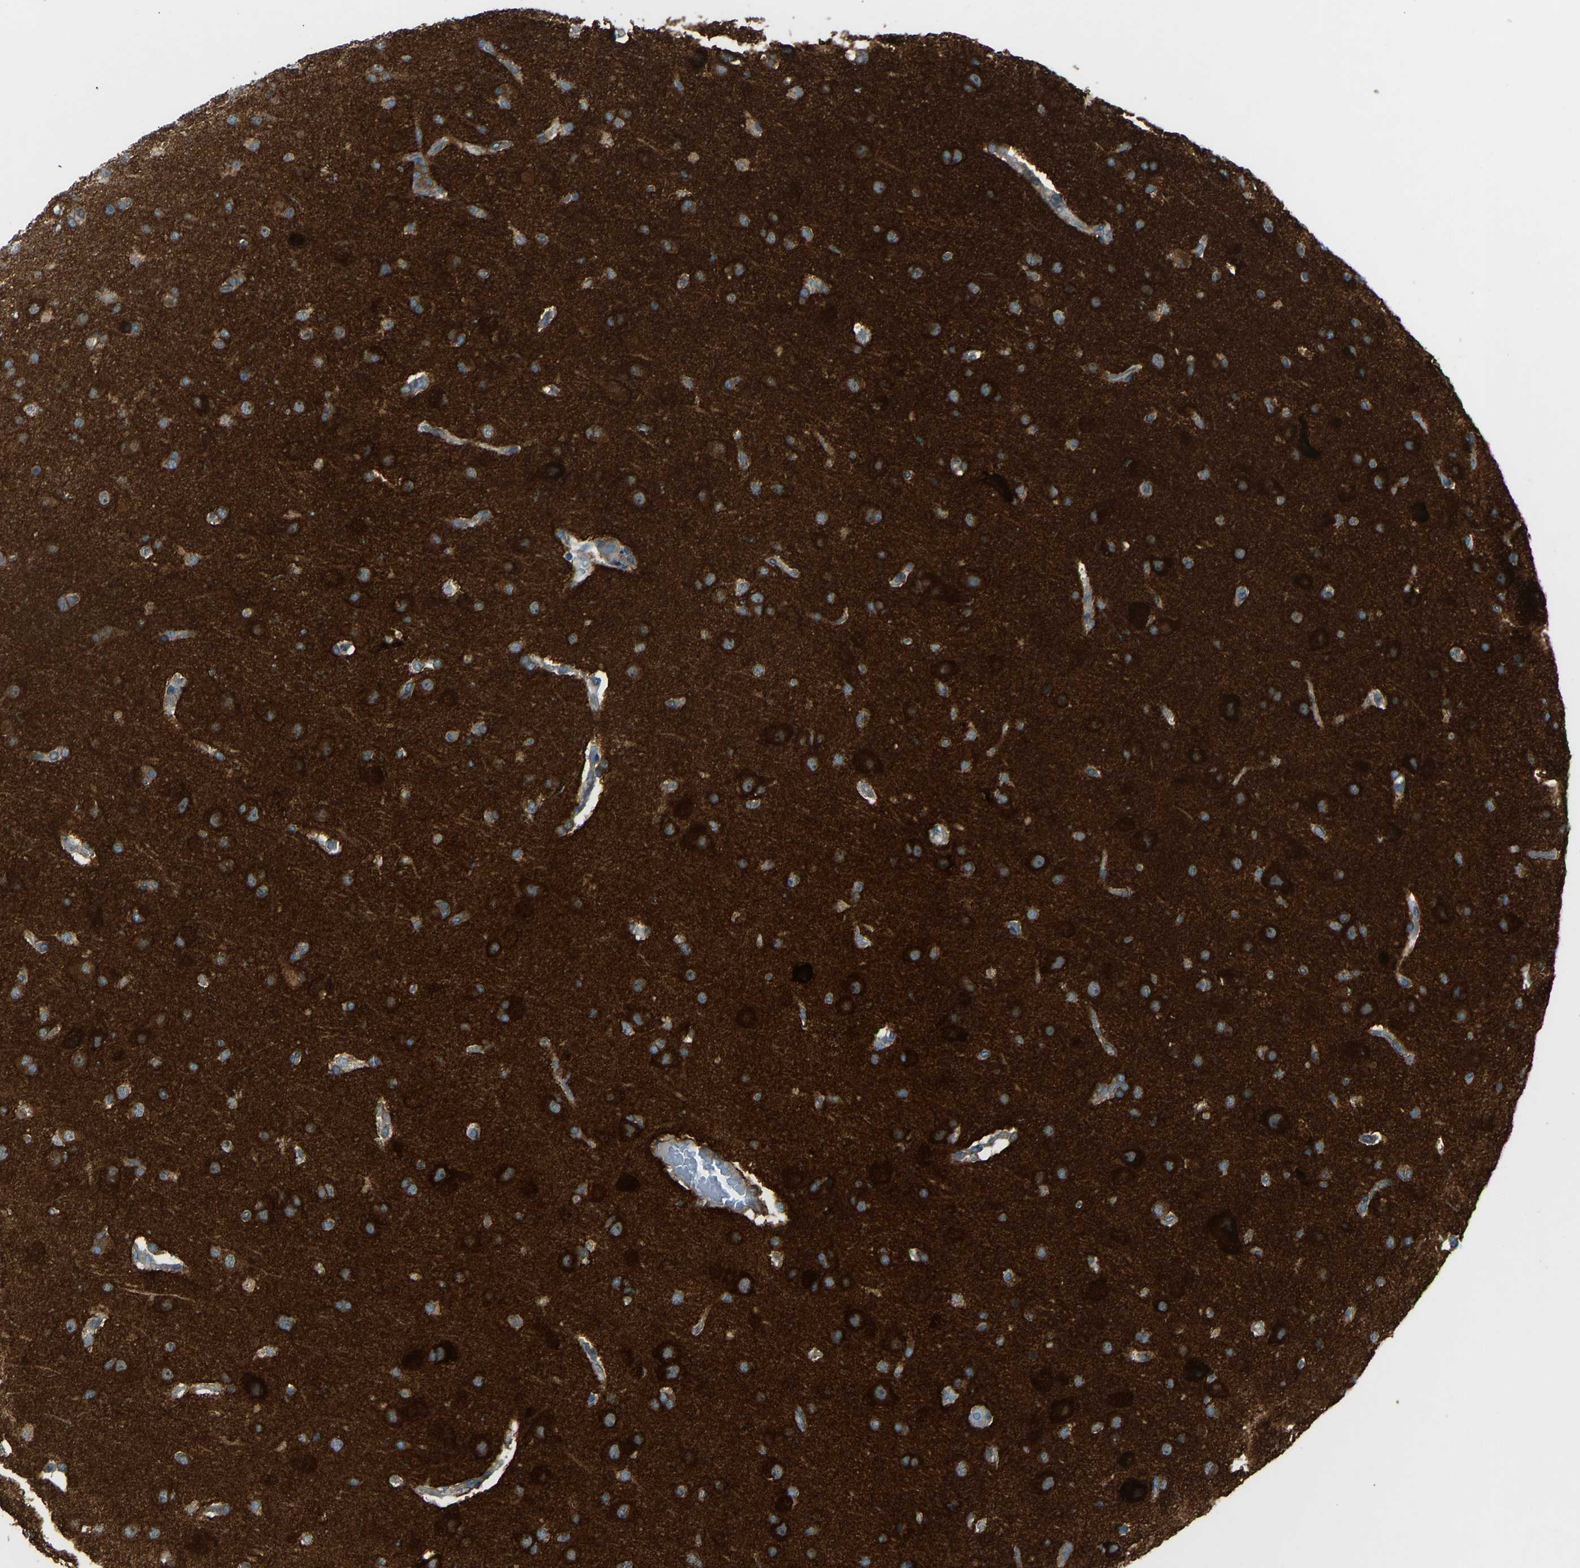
{"staining": {"intensity": "moderate", "quantity": ">75%", "location": "cytoplasmic/membranous"}, "tissue": "glioma", "cell_type": "Tumor cells", "image_type": "cancer", "snomed": [{"axis": "morphology", "description": "Glioma, malignant, High grade"}, {"axis": "topography", "description": "Brain"}], "caption": "Immunohistochemical staining of human glioma demonstrates medium levels of moderate cytoplasmic/membranous expression in about >75% of tumor cells. (DAB IHC with brightfield microscopy, high magnification).", "gene": "STAU2", "patient": {"sex": "female", "age": 58}}